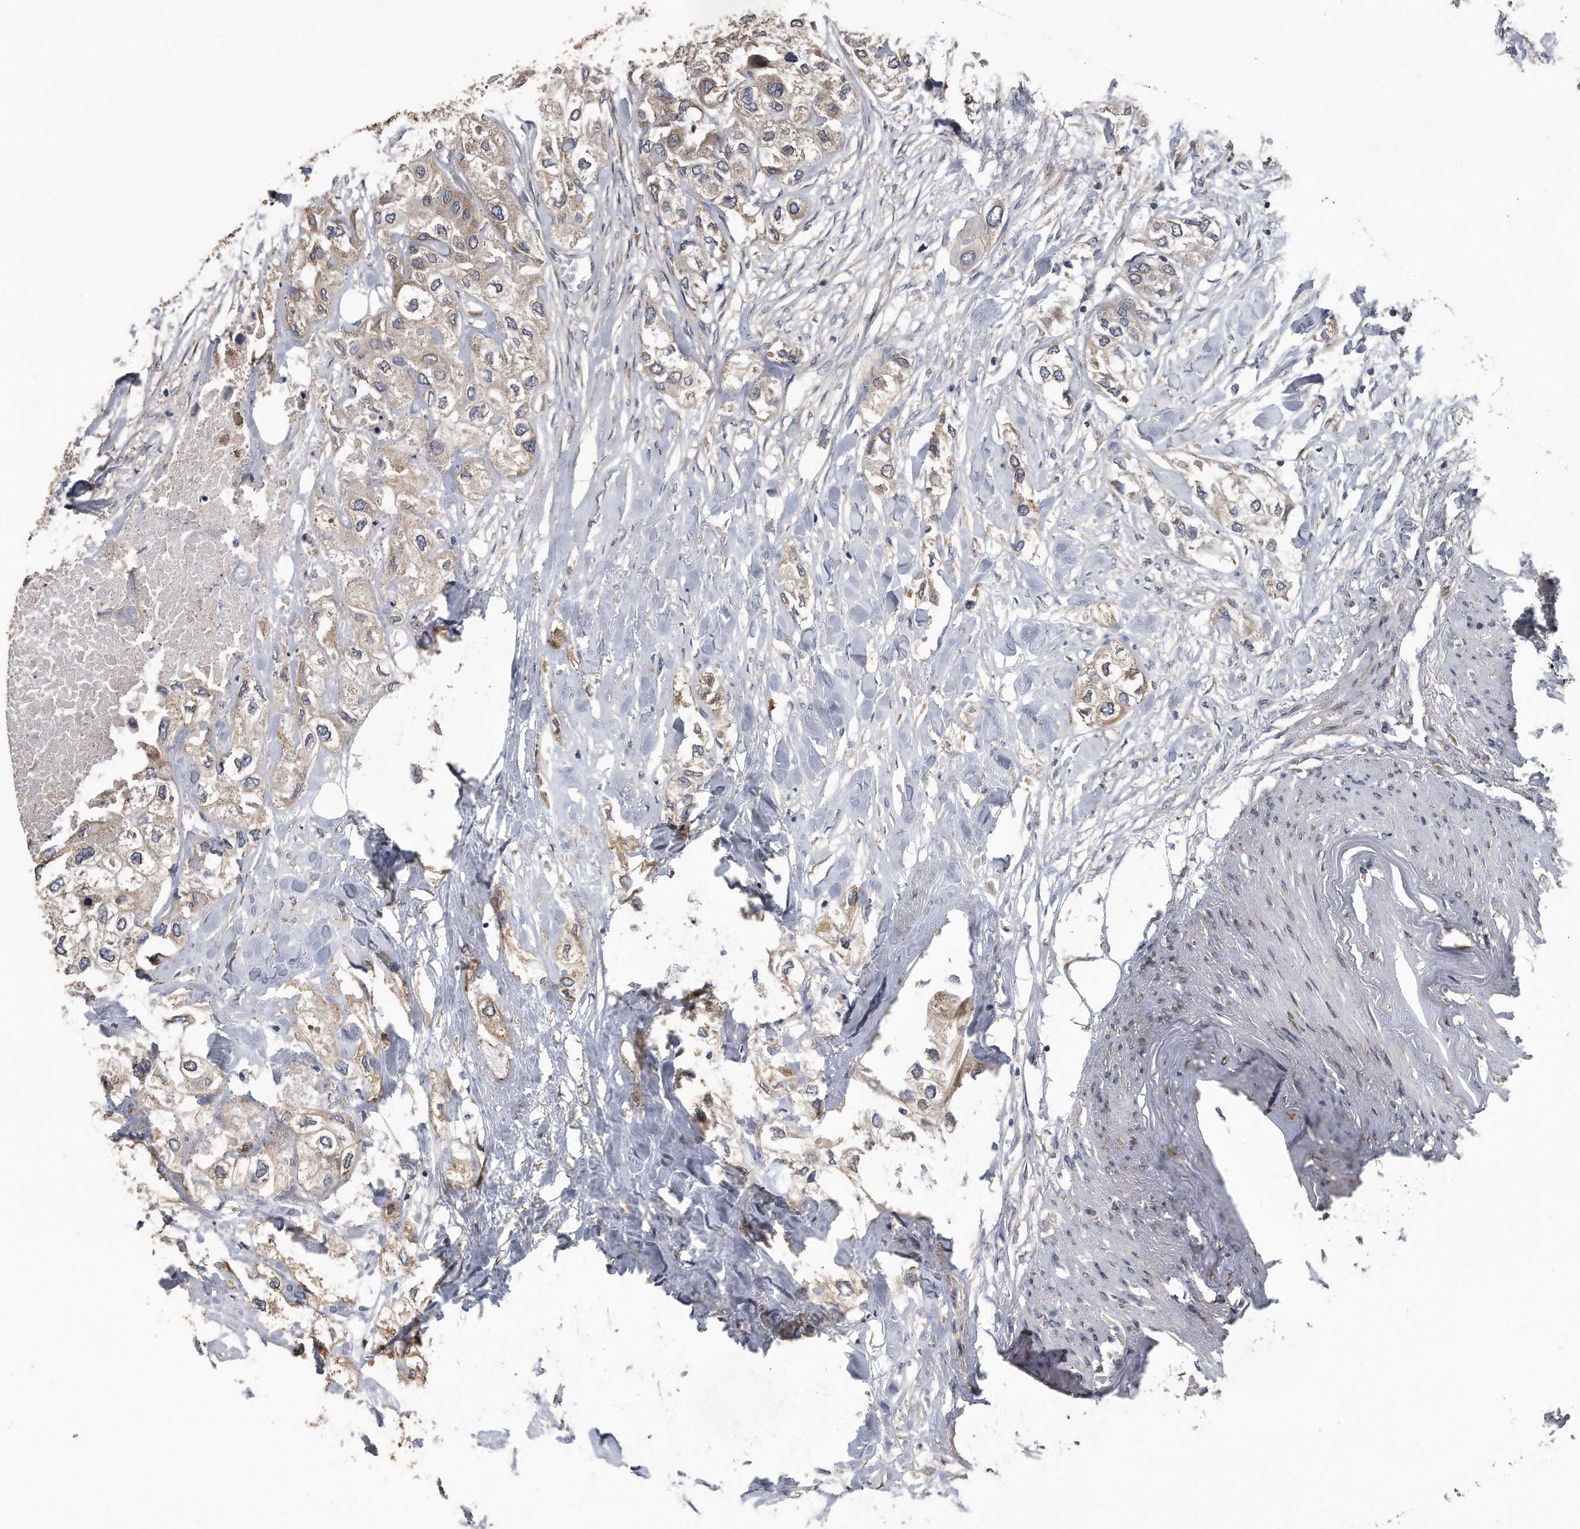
{"staining": {"intensity": "weak", "quantity": "<25%", "location": "cytoplasmic/membranous"}, "tissue": "urothelial cancer", "cell_type": "Tumor cells", "image_type": "cancer", "snomed": [{"axis": "morphology", "description": "Urothelial carcinoma, High grade"}, {"axis": "topography", "description": "Urinary bladder"}], "caption": "Photomicrograph shows no significant protein expression in tumor cells of urothelial cancer.", "gene": "PCLO", "patient": {"sex": "male", "age": 64}}